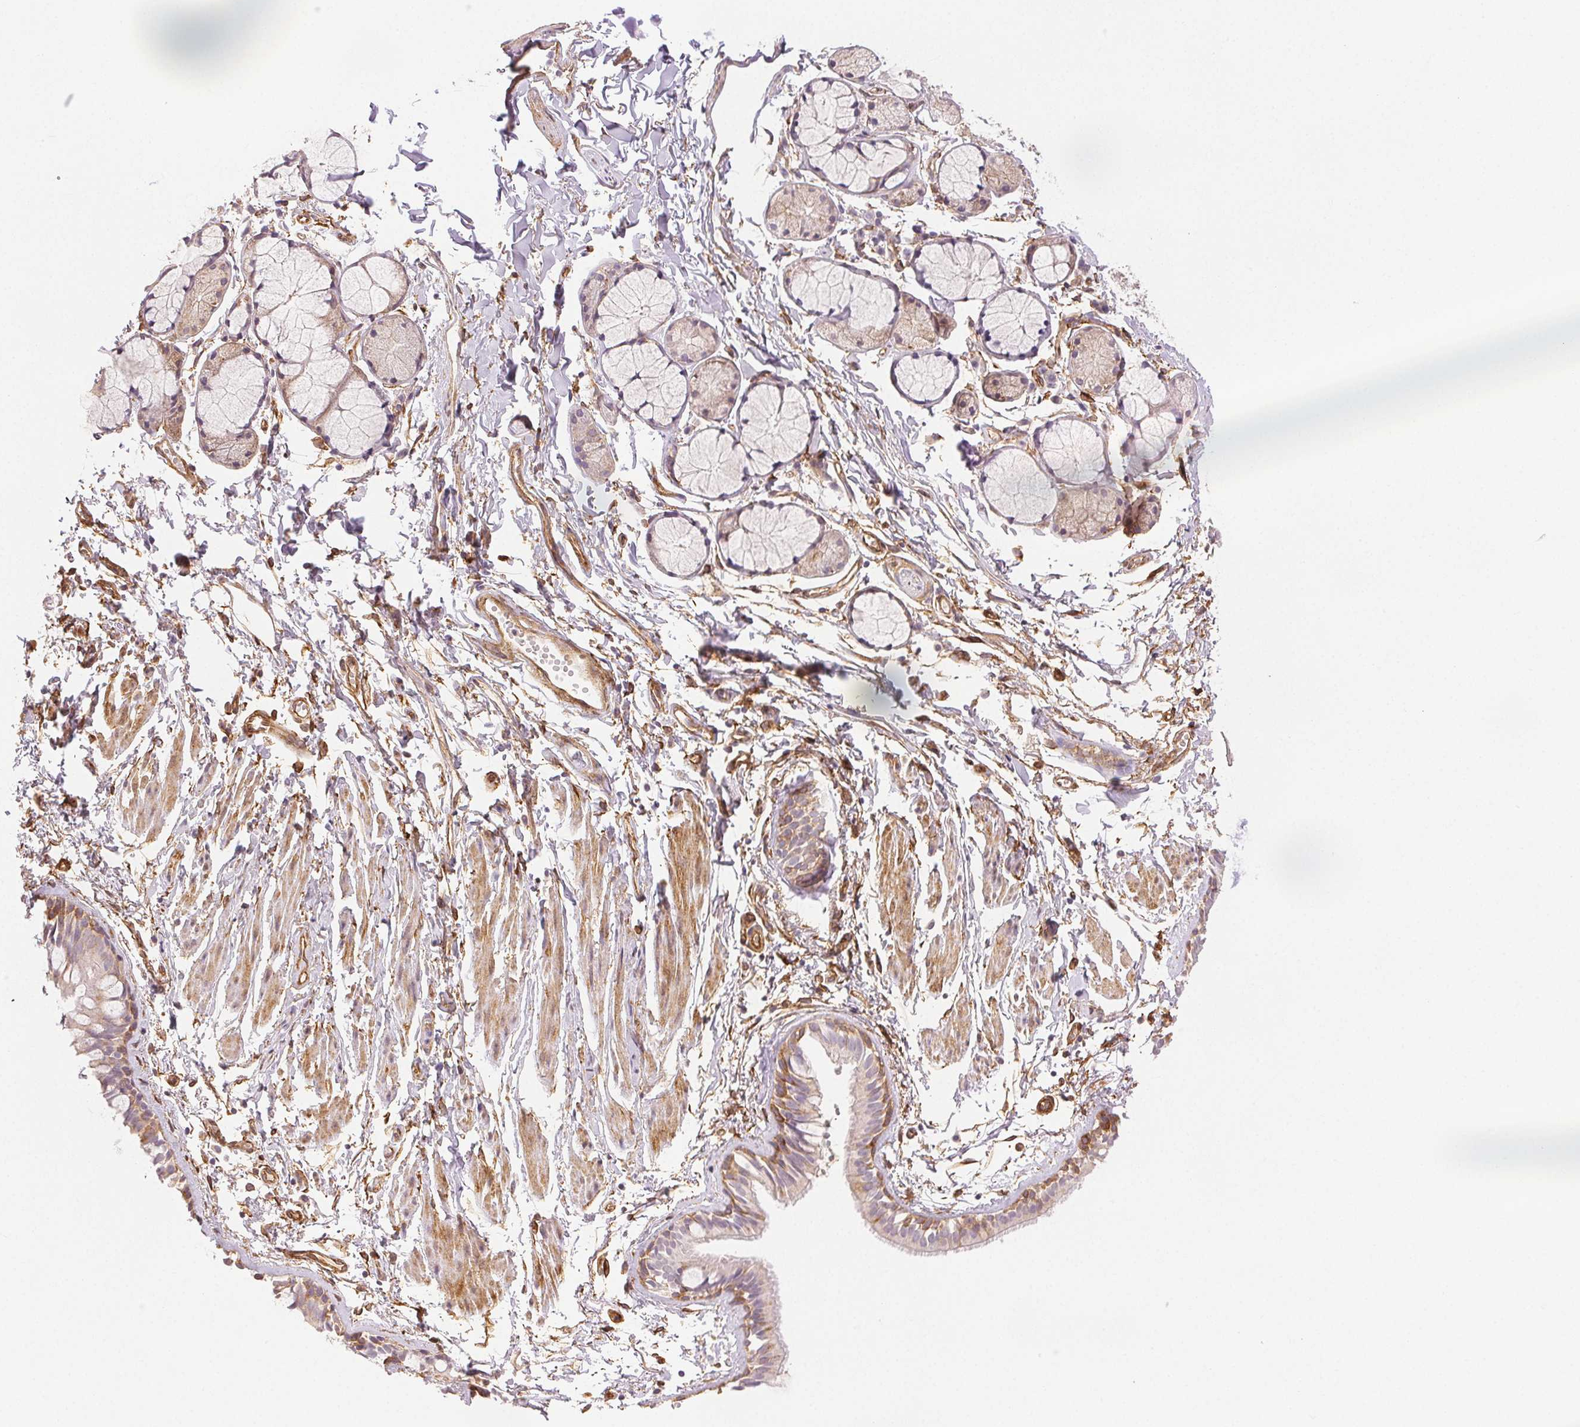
{"staining": {"intensity": "moderate", "quantity": "<25%", "location": "cytoplasmic/membranous"}, "tissue": "bronchus", "cell_type": "Respiratory epithelial cells", "image_type": "normal", "snomed": [{"axis": "morphology", "description": "Normal tissue, NOS"}, {"axis": "topography", "description": "Cartilage tissue"}, {"axis": "topography", "description": "Bronchus"}], "caption": "IHC histopathology image of benign human bronchus stained for a protein (brown), which displays low levels of moderate cytoplasmic/membranous expression in approximately <25% of respiratory epithelial cells.", "gene": "DIAPH2", "patient": {"sex": "female", "age": 59}}